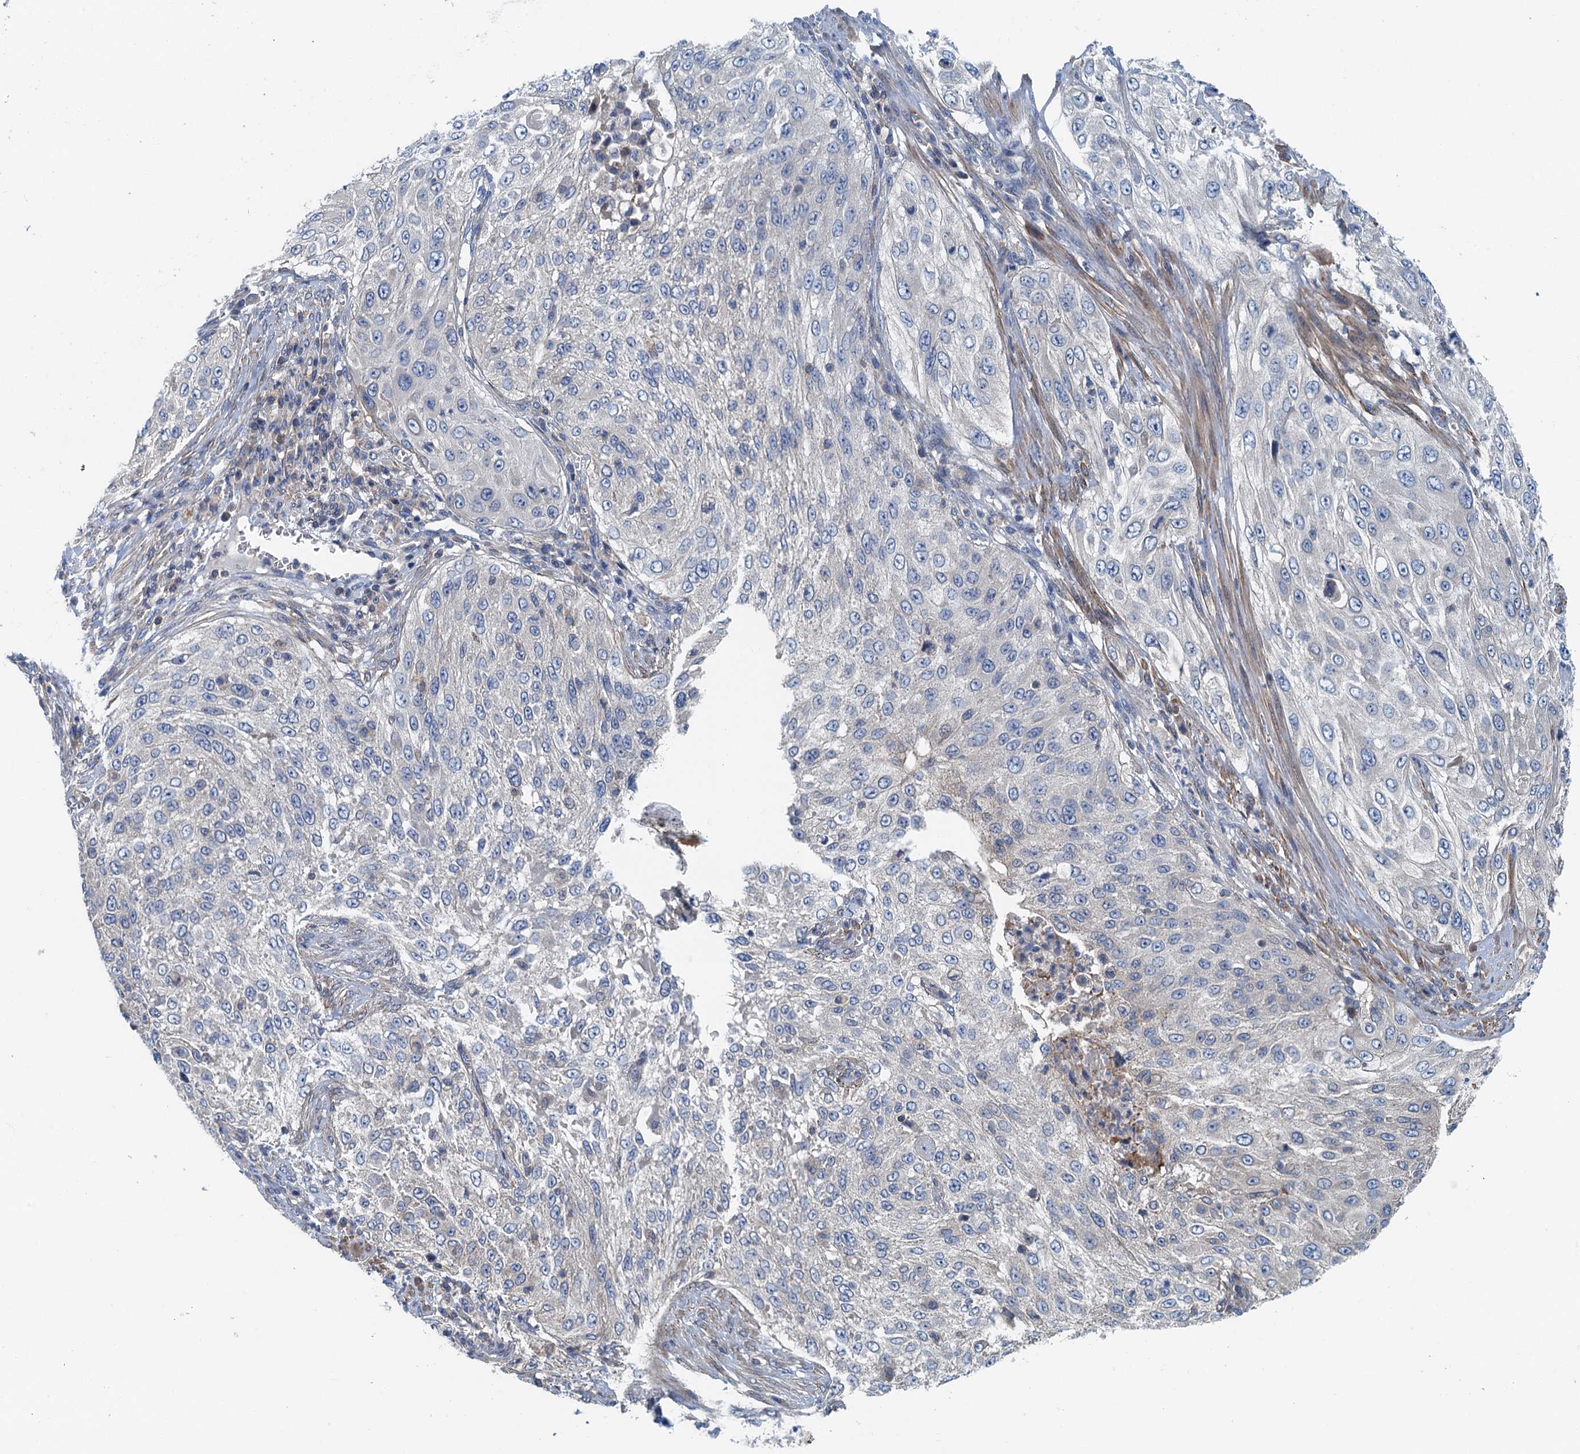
{"staining": {"intensity": "negative", "quantity": "none", "location": "none"}, "tissue": "cervical cancer", "cell_type": "Tumor cells", "image_type": "cancer", "snomed": [{"axis": "morphology", "description": "Squamous cell carcinoma, NOS"}, {"axis": "topography", "description": "Cervix"}], "caption": "There is no significant expression in tumor cells of squamous cell carcinoma (cervical).", "gene": "PPP1R14D", "patient": {"sex": "female", "age": 42}}